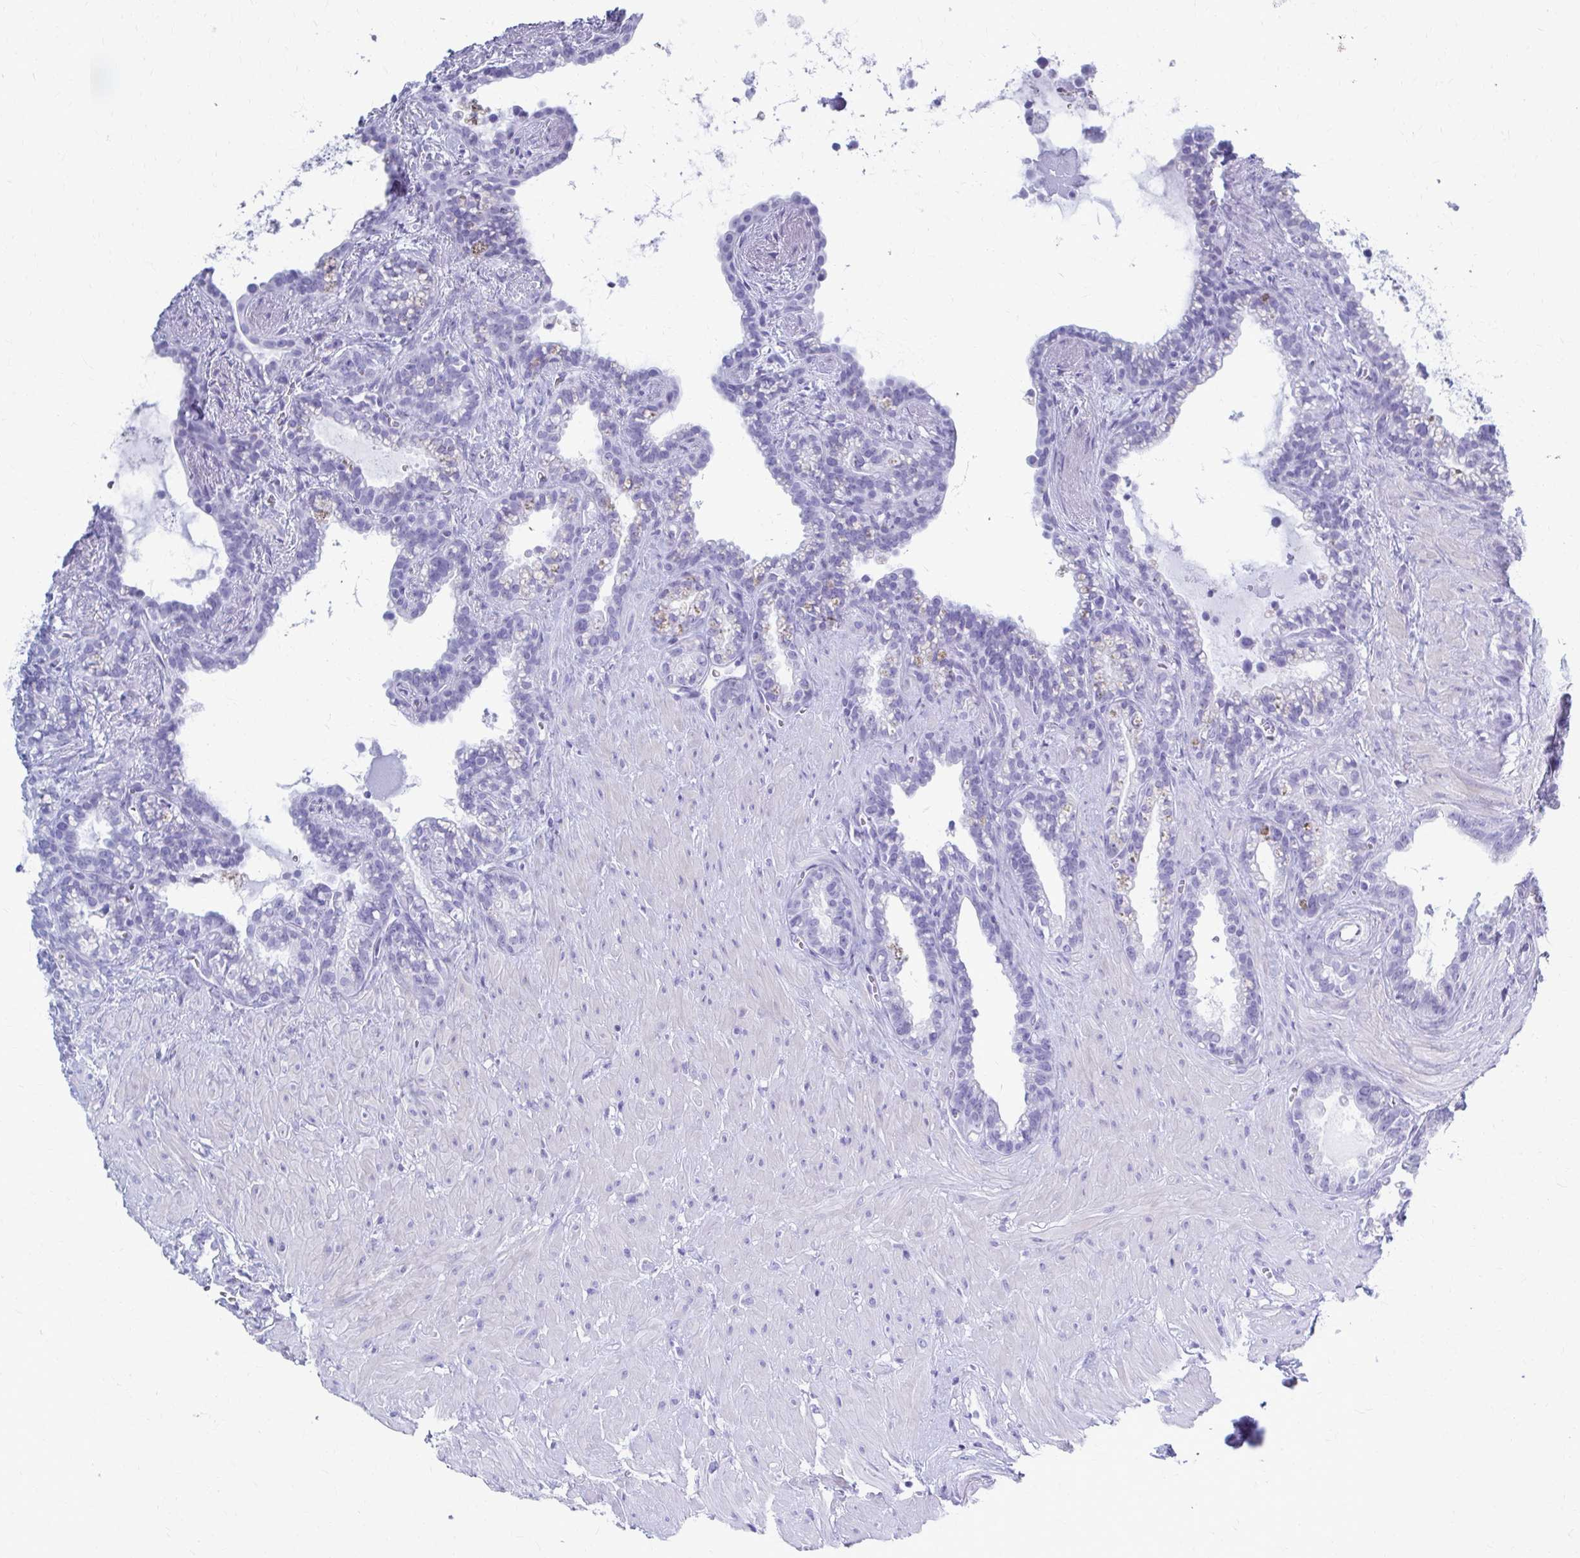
{"staining": {"intensity": "negative", "quantity": "none", "location": "none"}, "tissue": "seminal vesicle", "cell_type": "Glandular cells", "image_type": "normal", "snomed": [{"axis": "morphology", "description": "Normal tissue, NOS"}, {"axis": "topography", "description": "Seminal veicle"}], "caption": "The immunohistochemistry histopathology image has no significant positivity in glandular cells of seminal vesicle. The staining is performed using DAB brown chromogen with nuclei counter-stained in using hematoxylin.", "gene": "CELF5", "patient": {"sex": "male", "age": 76}}